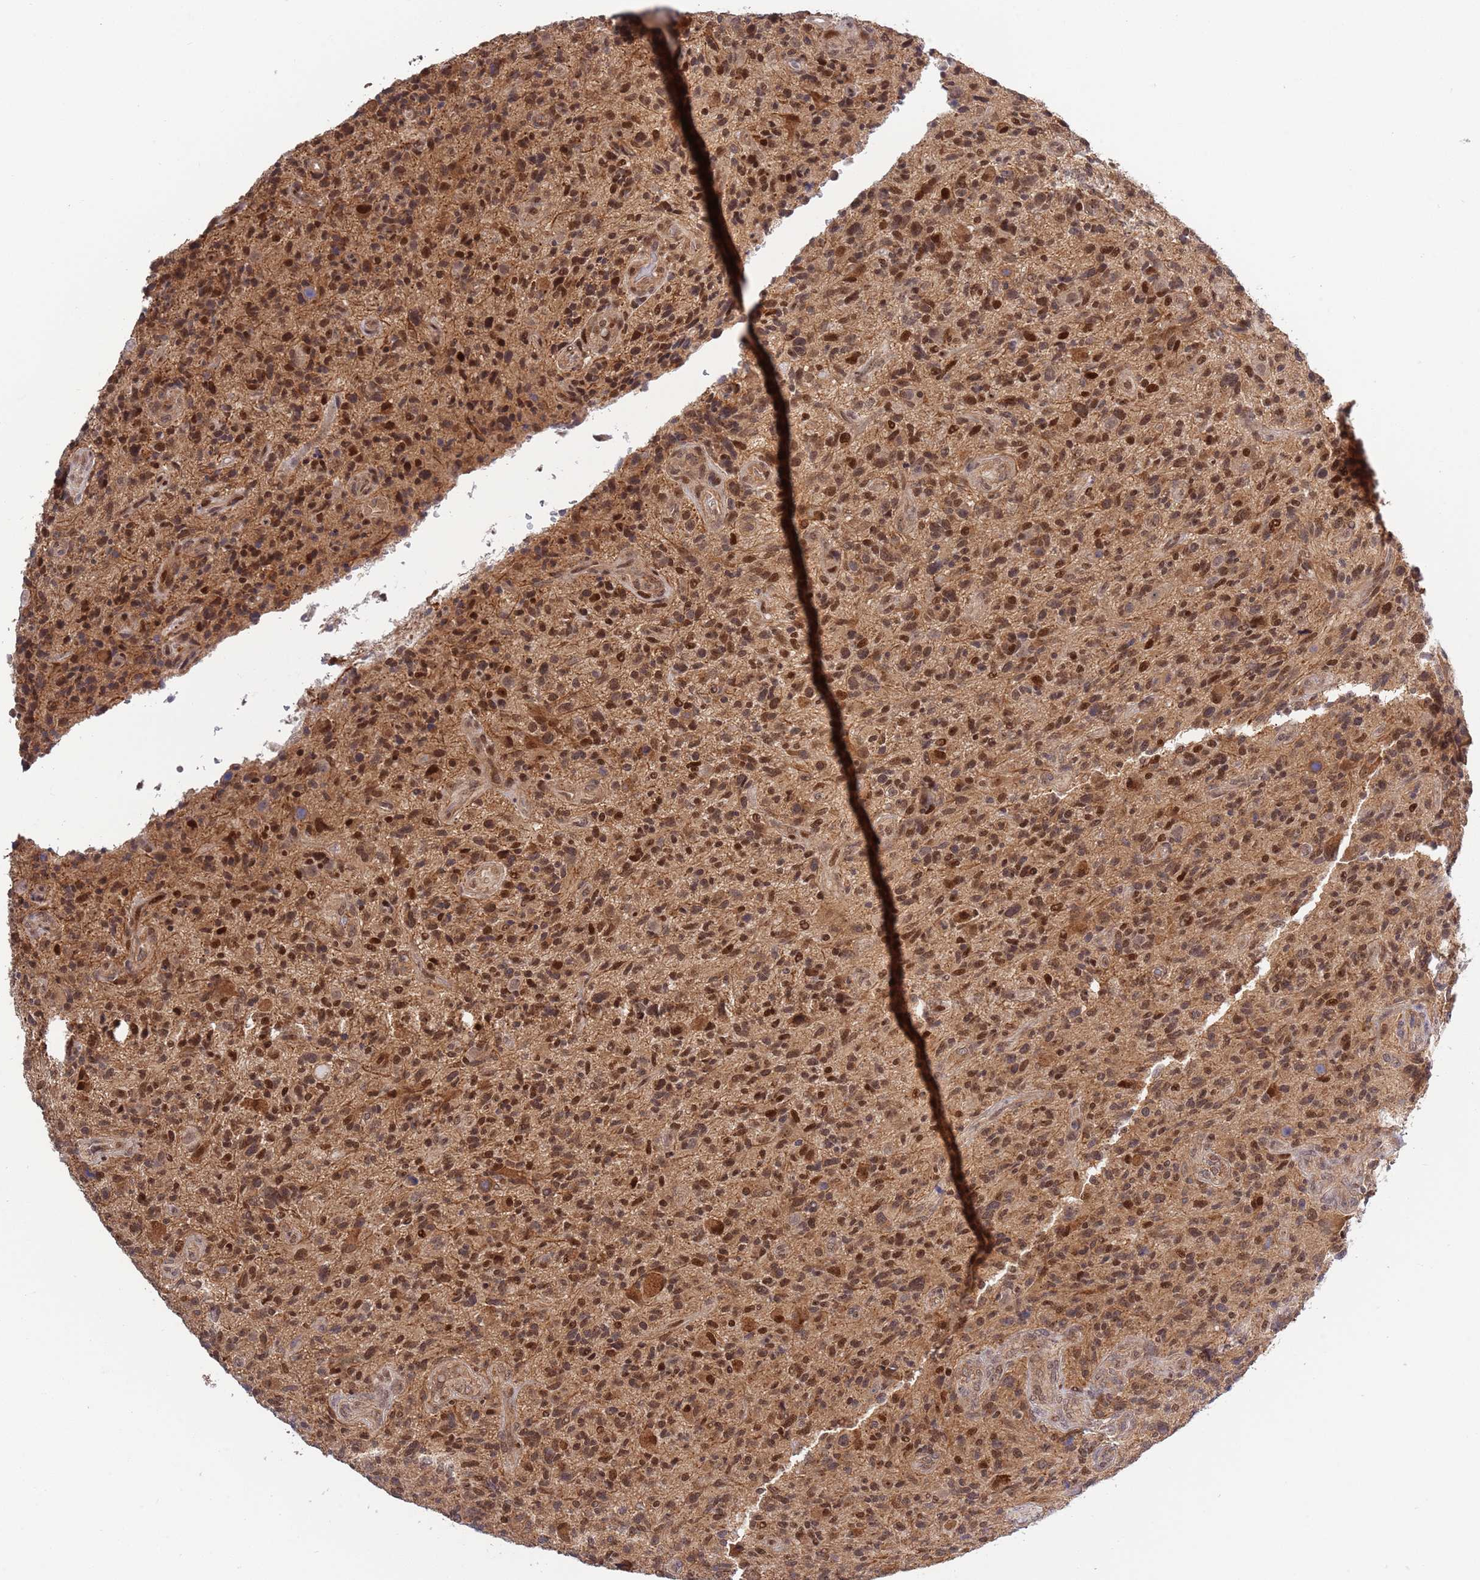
{"staining": {"intensity": "moderate", "quantity": ">75%", "location": "cytoplasmic/membranous,nuclear"}, "tissue": "glioma", "cell_type": "Tumor cells", "image_type": "cancer", "snomed": [{"axis": "morphology", "description": "Glioma, malignant, High grade"}, {"axis": "topography", "description": "Brain"}], "caption": "Glioma was stained to show a protein in brown. There is medium levels of moderate cytoplasmic/membranous and nuclear staining in about >75% of tumor cells.", "gene": "TBX10", "patient": {"sex": "male", "age": 47}}